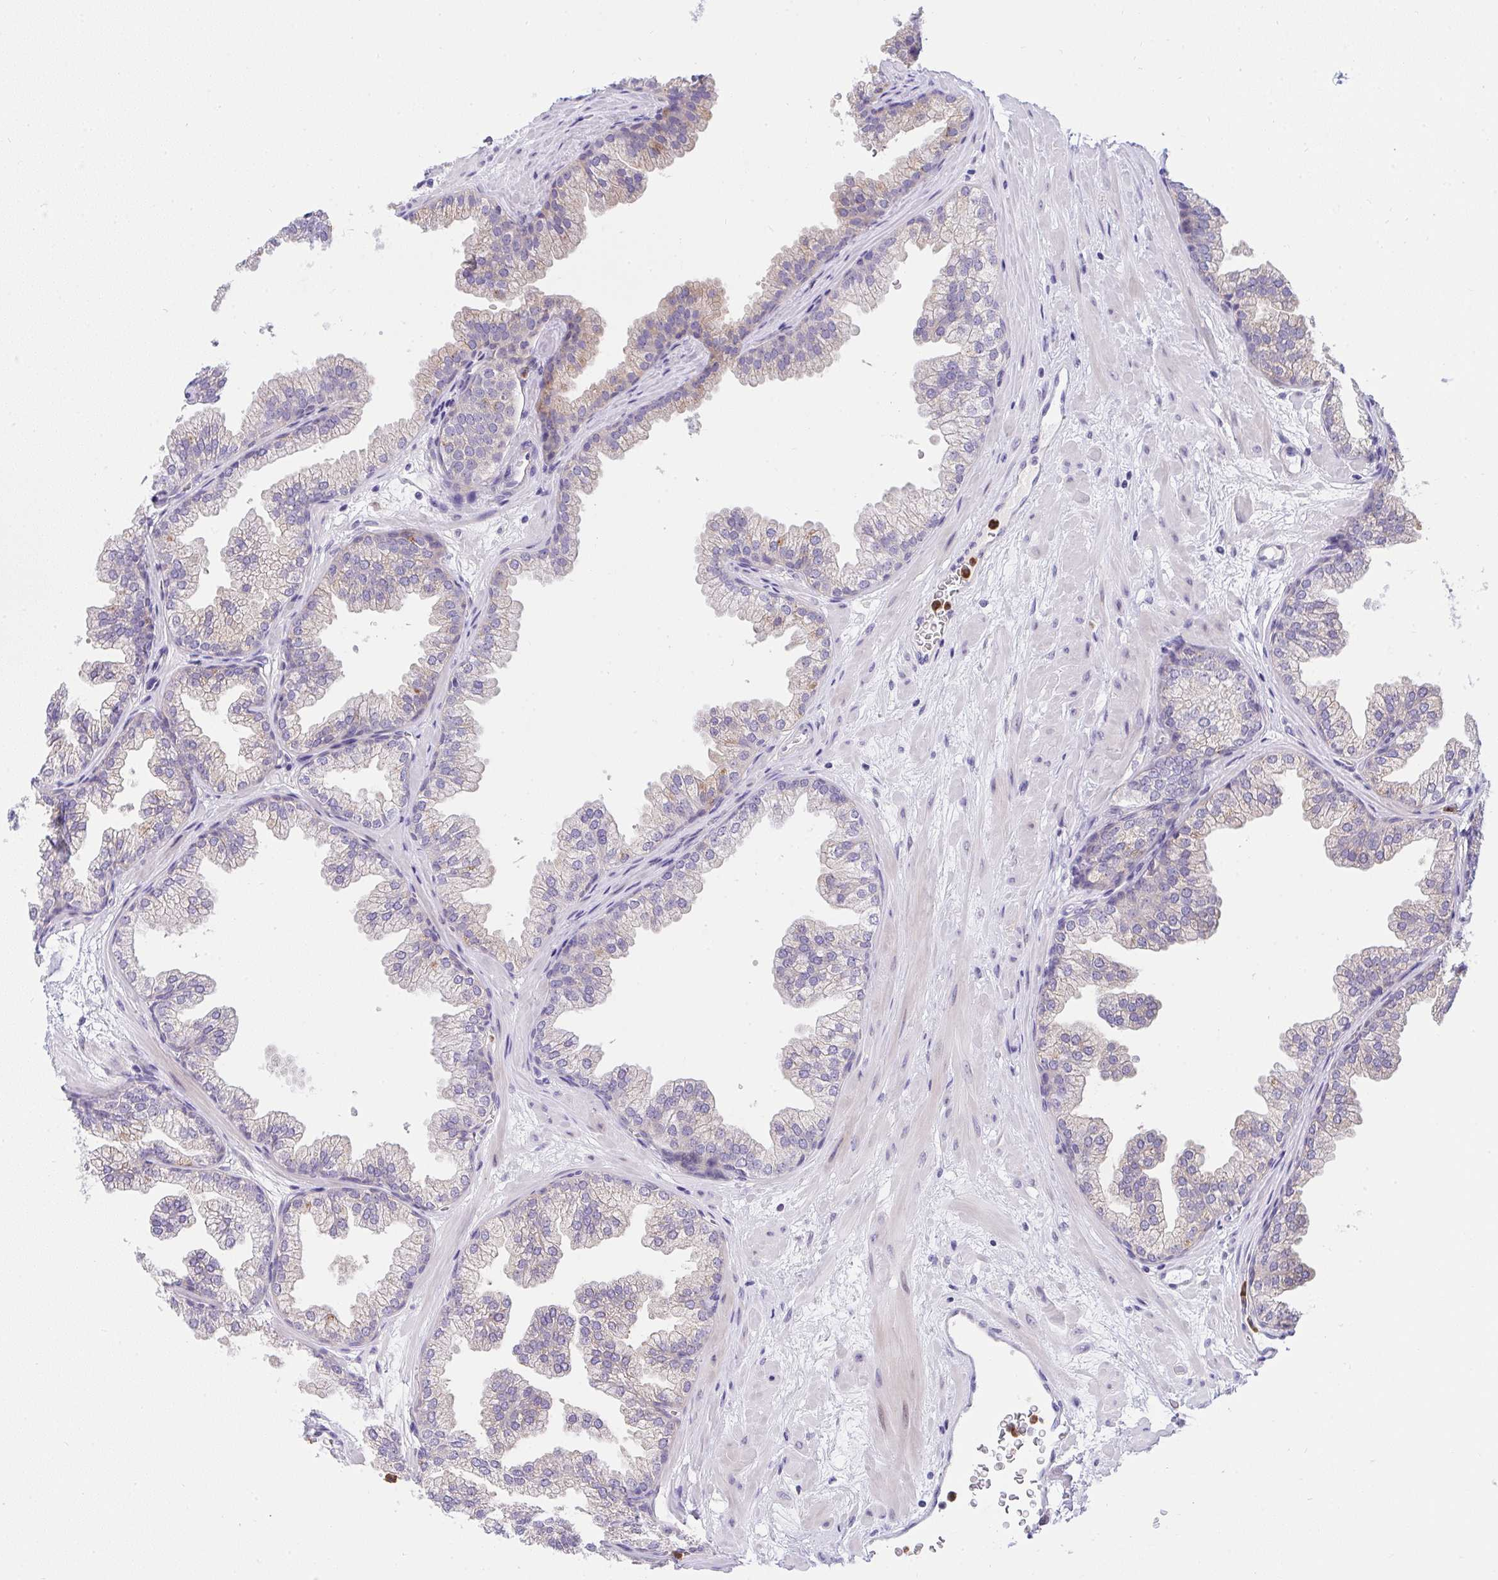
{"staining": {"intensity": "moderate", "quantity": "25%-75%", "location": "cytoplasmic/membranous"}, "tissue": "prostate", "cell_type": "Glandular cells", "image_type": "normal", "snomed": [{"axis": "morphology", "description": "Normal tissue, NOS"}, {"axis": "topography", "description": "Prostate"}], "caption": "Immunohistochemical staining of normal human prostate demonstrates medium levels of moderate cytoplasmic/membranous positivity in approximately 25%-75% of glandular cells.", "gene": "ZNF554", "patient": {"sex": "male", "age": 37}}